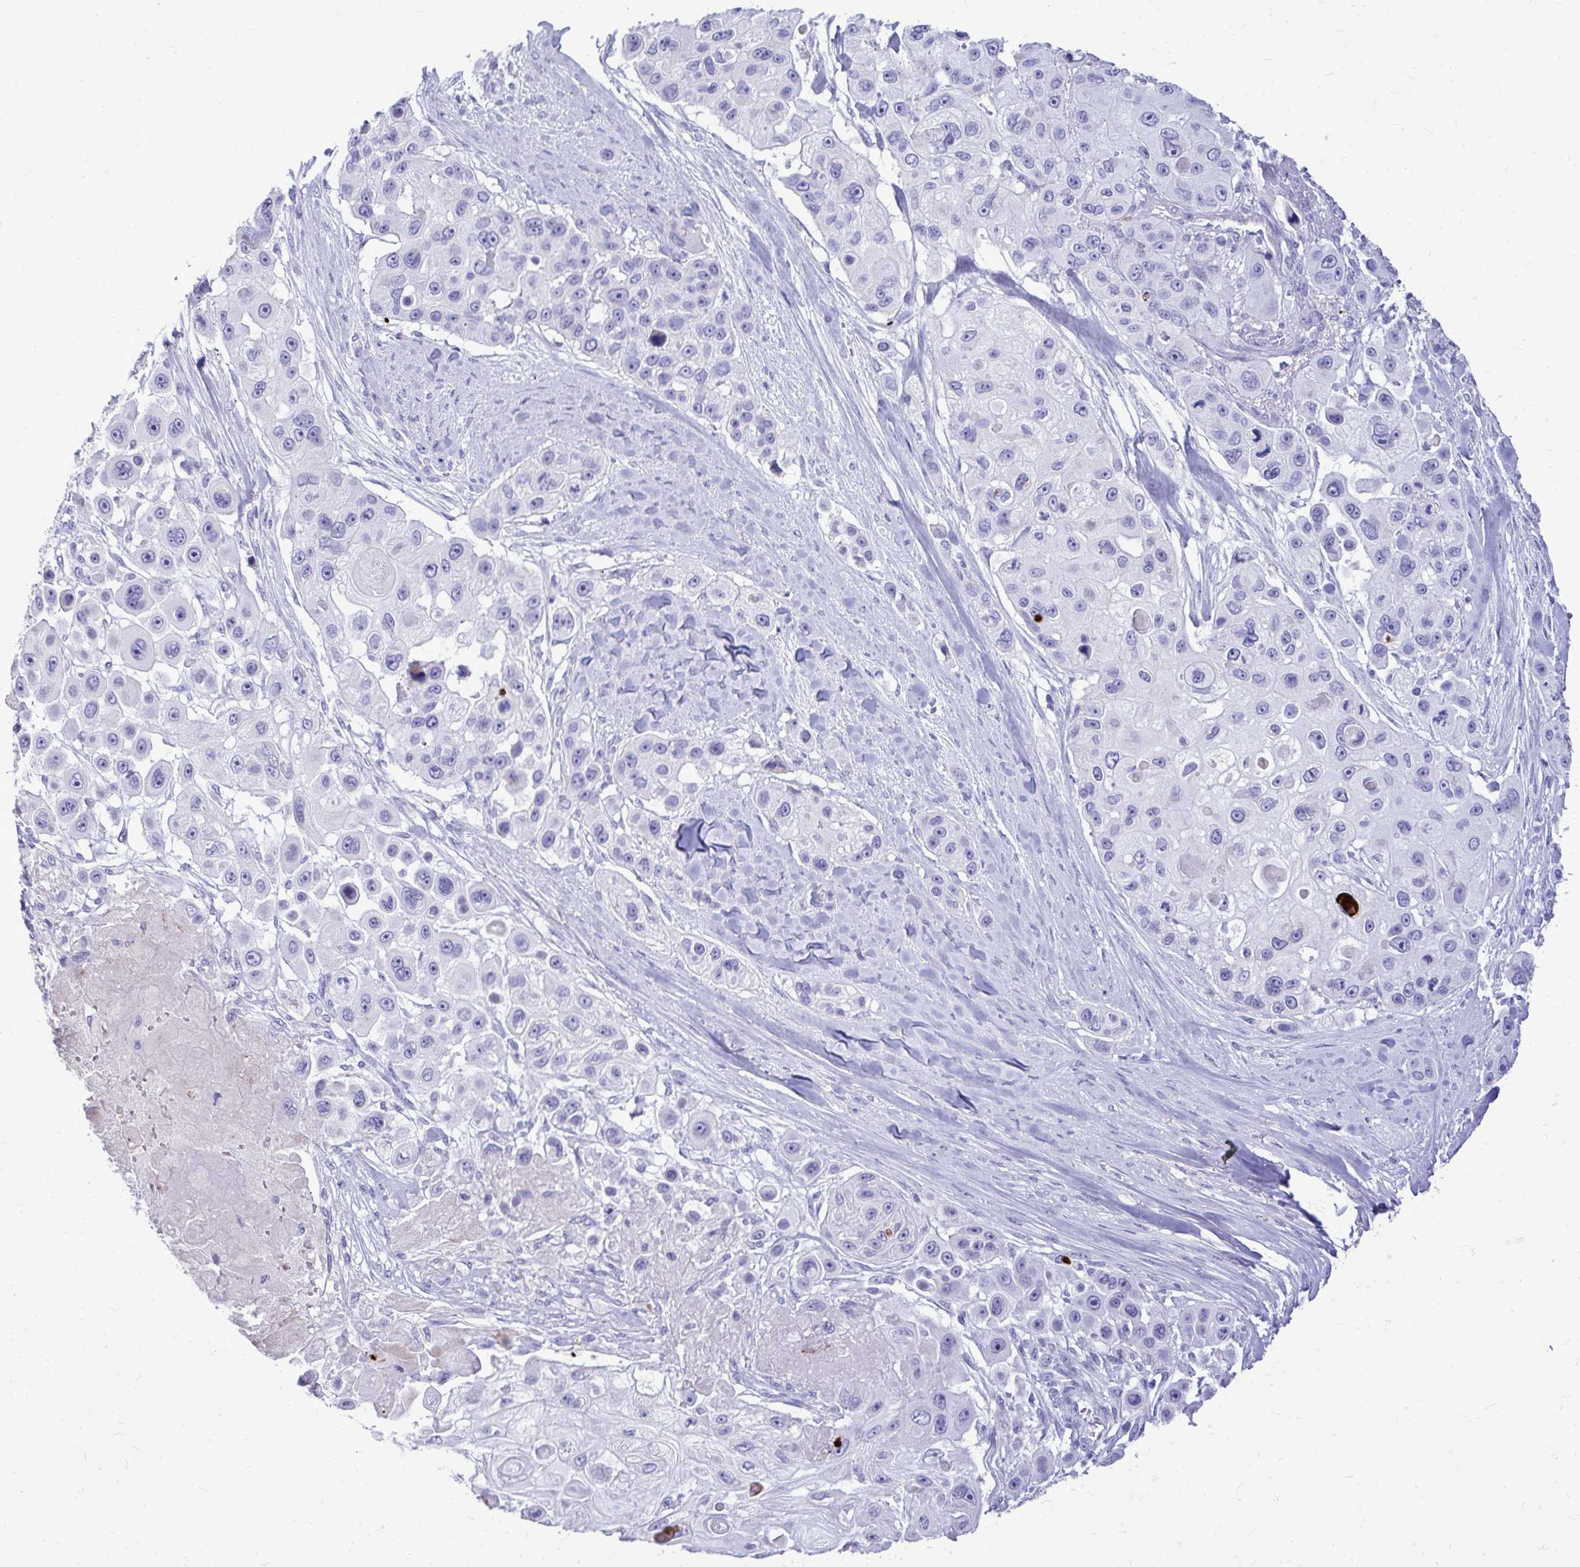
{"staining": {"intensity": "negative", "quantity": "none", "location": "none"}, "tissue": "skin cancer", "cell_type": "Tumor cells", "image_type": "cancer", "snomed": [{"axis": "morphology", "description": "Squamous cell carcinoma, NOS"}, {"axis": "topography", "description": "Skin"}], "caption": "Immunohistochemistry (IHC) of human skin cancer (squamous cell carcinoma) demonstrates no positivity in tumor cells.", "gene": "BCL6B", "patient": {"sex": "male", "age": 67}}